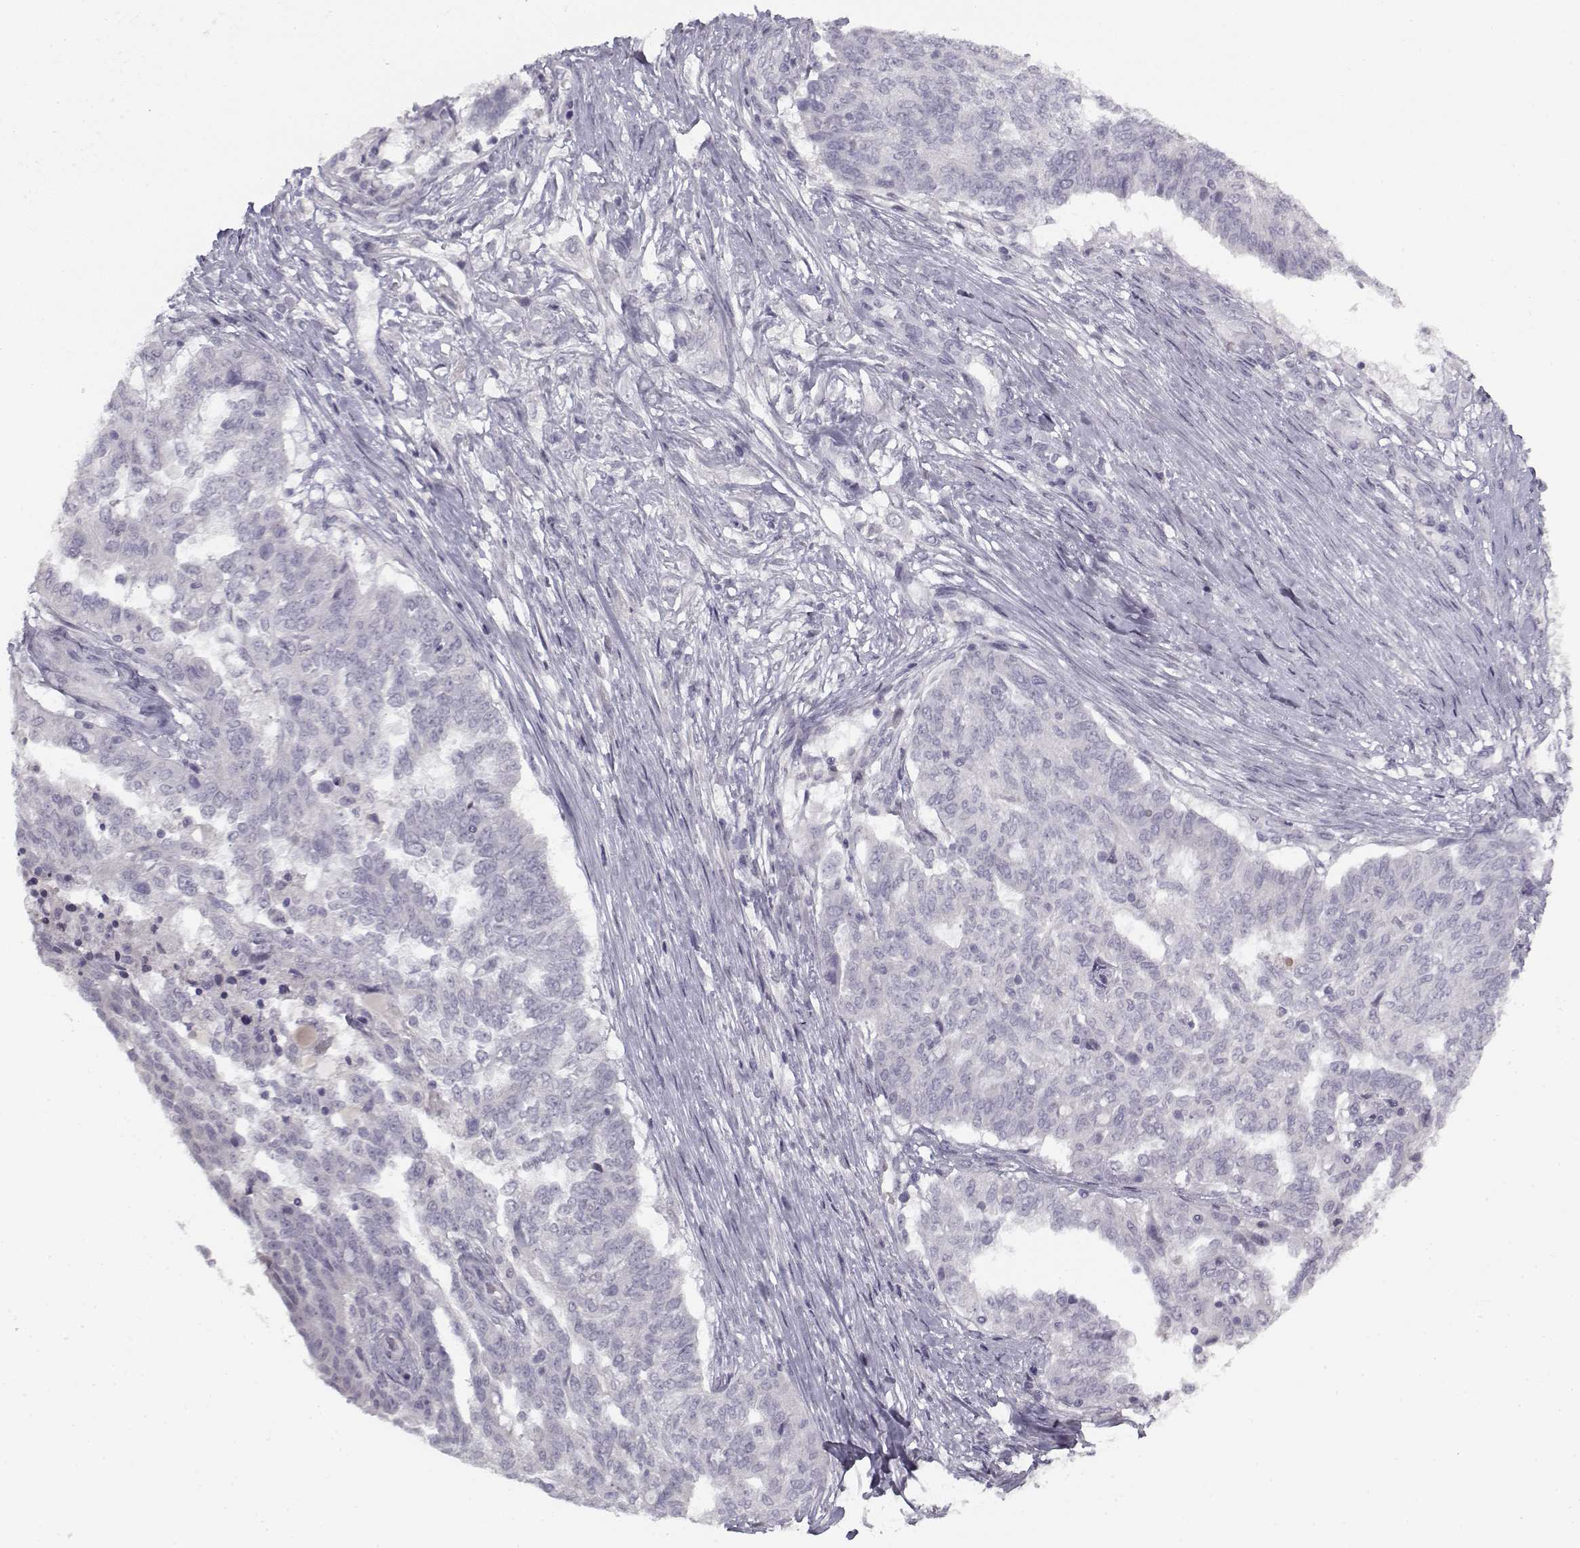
{"staining": {"intensity": "negative", "quantity": "none", "location": "none"}, "tissue": "ovarian cancer", "cell_type": "Tumor cells", "image_type": "cancer", "snomed": [{"axis": "morphology", "description": "Cystadenocarcinoma, serous, NOS"}, {"axis": "topography", "description": "Ovary"}], "caption": "High power microscopy photomicrograph of an immunohistochemistry histopathology image of serous cystadenocarcinoma (ovarian), revealing no significant expression in tumor cells. The staining is performed using DAB brown chromogen with nuclei counter-stained in using hematoxylin.", "gene": "SNCA", "patient": {"sex": "female", "age": 67}}